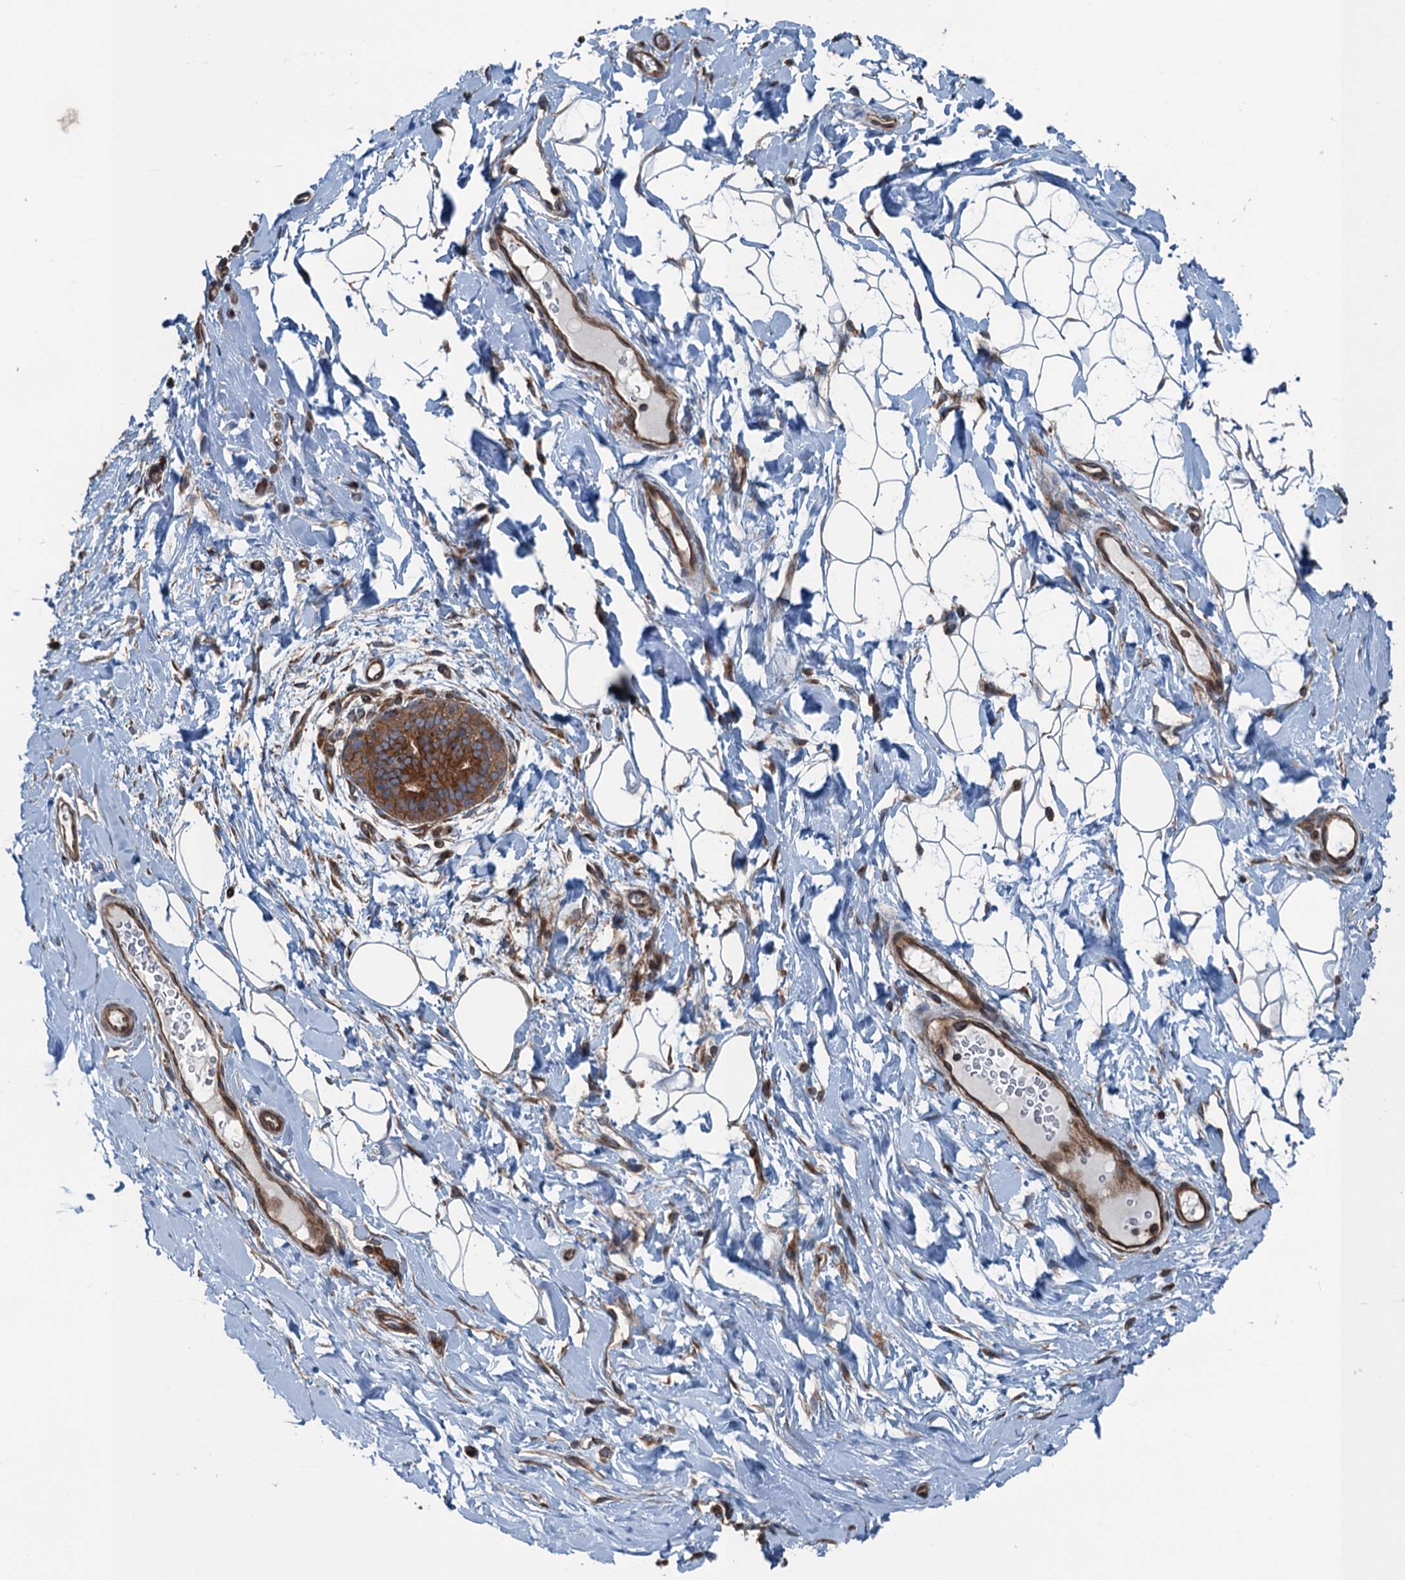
{"staining": {"intensity": "moderate", "quantity": "<25%", "location": "cytoplasmic/membranous"}, "tissue": "adipose tissue", "cell_type": "Adipocytes", "image_type": "normal", "snomed": [{"axis": "morphology", "description": "Normal tissue, NOS"}, {"axis": "topography", "description": "Breast"}], "caption": "Moderate cytoplasmic/membranous staining is identified in about <25% of adipocytes in unremarkable adipose tissue. (brown staining indicates protein expression, while blue staining denotes nuclei).", "gene": "TRAPPC8", "patient": {"sex": "female", "age": 26}}